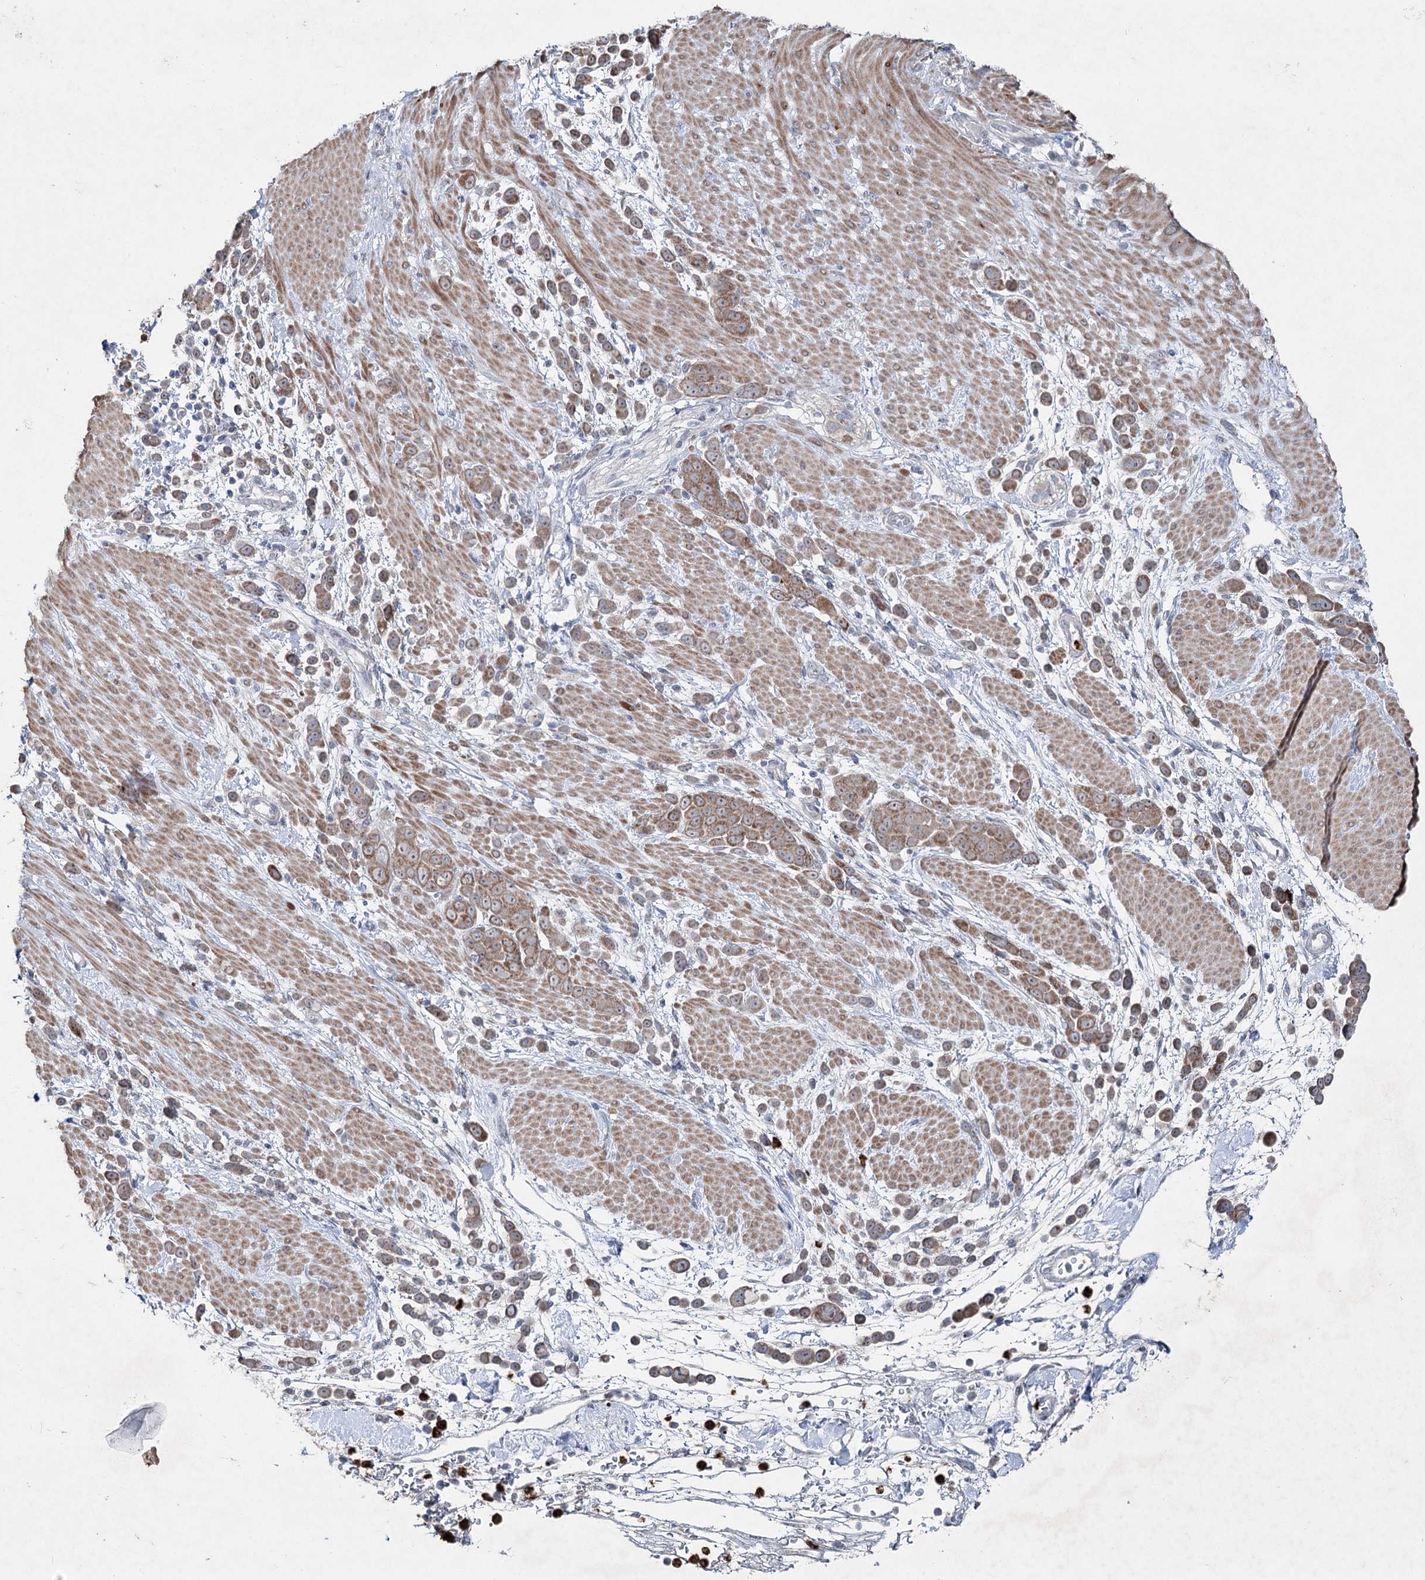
{"staining": {"intensity": "weak", "quantity": ">75%", "location": "cytoplasmic/membranous"}, "tissue": "pancreatic cancer", "cell_type": "Tumor cells", "image_type": "cancer", "snomed": [{"axis": "morphology", "description": "Normal tissue, NOS"}, {"axis": "morphology", "description": "Adenocarcinoma, NOS"}, {"axis": "topography", "description": "Pancreas"}], "caption": "Approximately >75% of tumor cells in human pancreatic cancer (adenocarcinoma) reveal weak cytoplasmic/membranous protein positivity as visualized by brown immunohistochemical staining.", "gene": "PLA2G12A", "patient": {"sex": "female", "age": 64}}